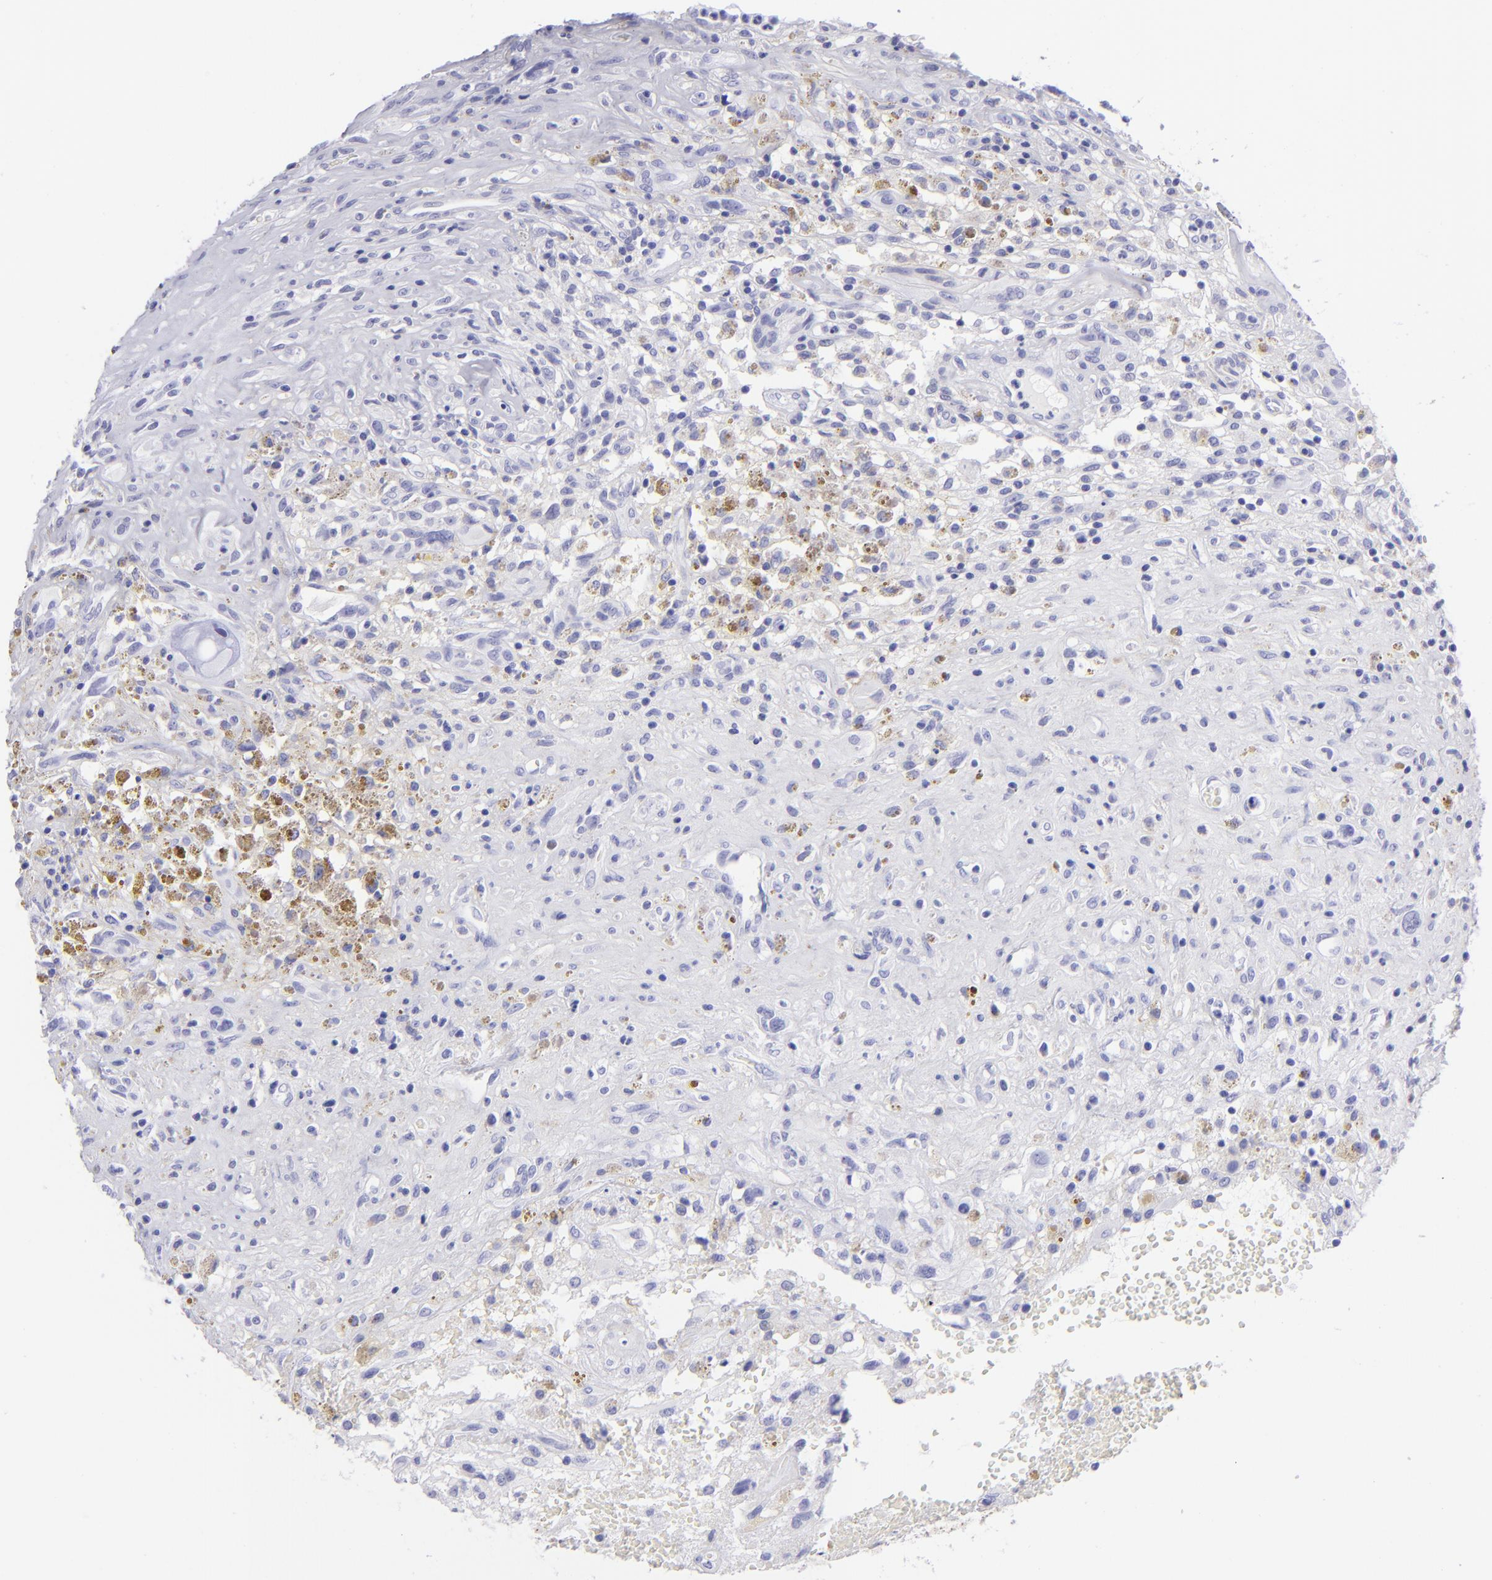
{"staining": {"intensity": "negative", "quantity": "none", "location": "none"}, "tissue": "glioma", "cell_type": "Tumor cells", "image_type": "cancer", "snomed": [{"axis": "morphology", "description": "Glioma, malignant, High grade"}, {"axis": "topography", "description": "Brain"}], "caption": "The histopathology image exhibits no significant expression in tumor cells of glioma.", "gene": "SLC1A3", "patient": {"sex": "male", "age": 66}}